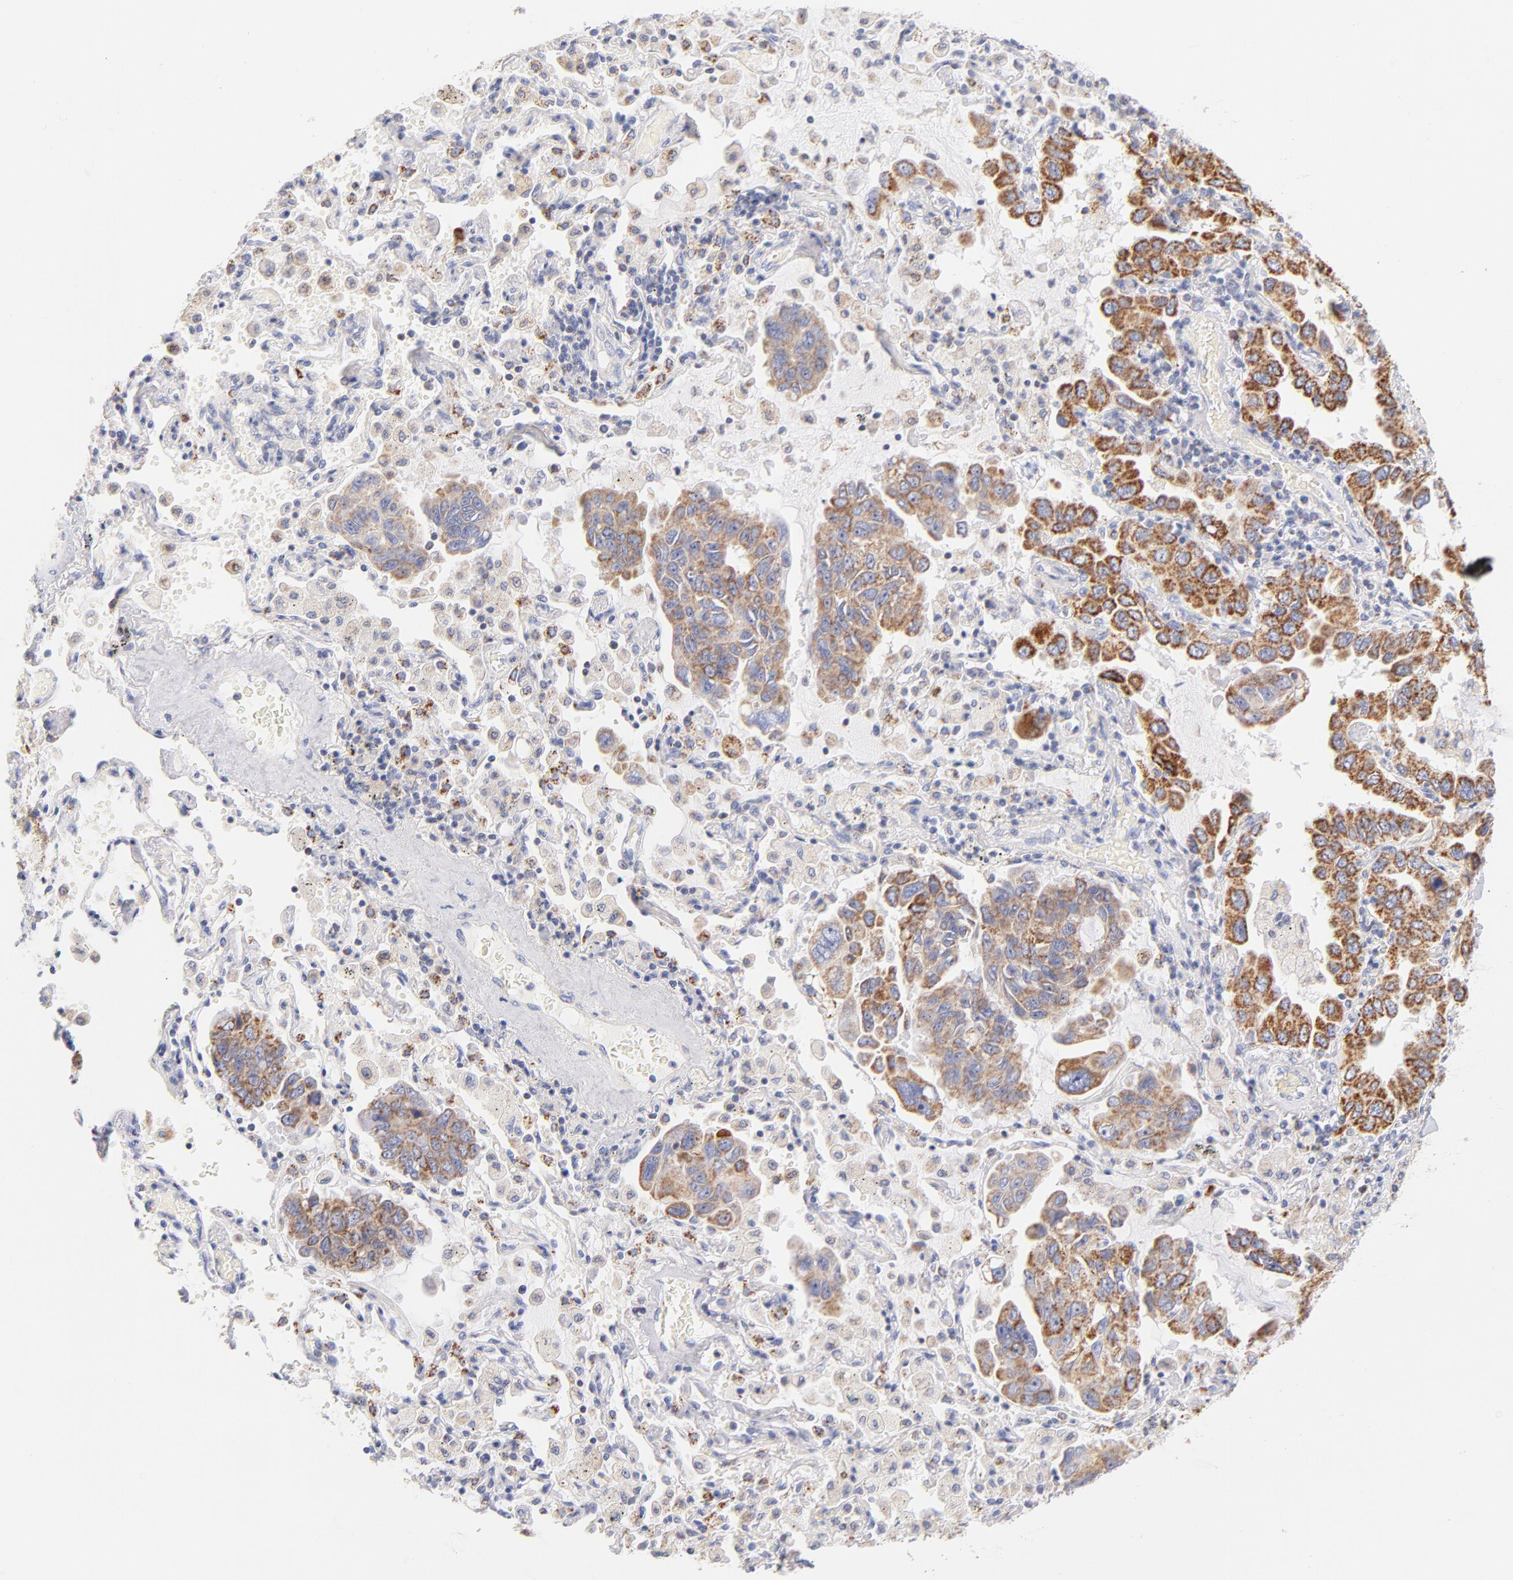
{"staining": {"intensity": "moderate", "quantity": ">75%", "location": "cytoplasmic/membranous"}, "tissue": "lung cancer", "cell_type": "Tumor cells", "image_type": "cancer", "snomed": [{"axis": "morphology", "description": "Adenocarcinoma, NOS"}, {"axis": "topography", "description": "Lung"}], "caption": "Immunohistochemistry image of human lung cancer stained for a protein (brown), which reveals medium levels of moderate cytoplasmic/membranous expression in approximately >75% of tumor cells.", "gene": "AIFM1", "patient": {"sex": "male", "age": 64}}